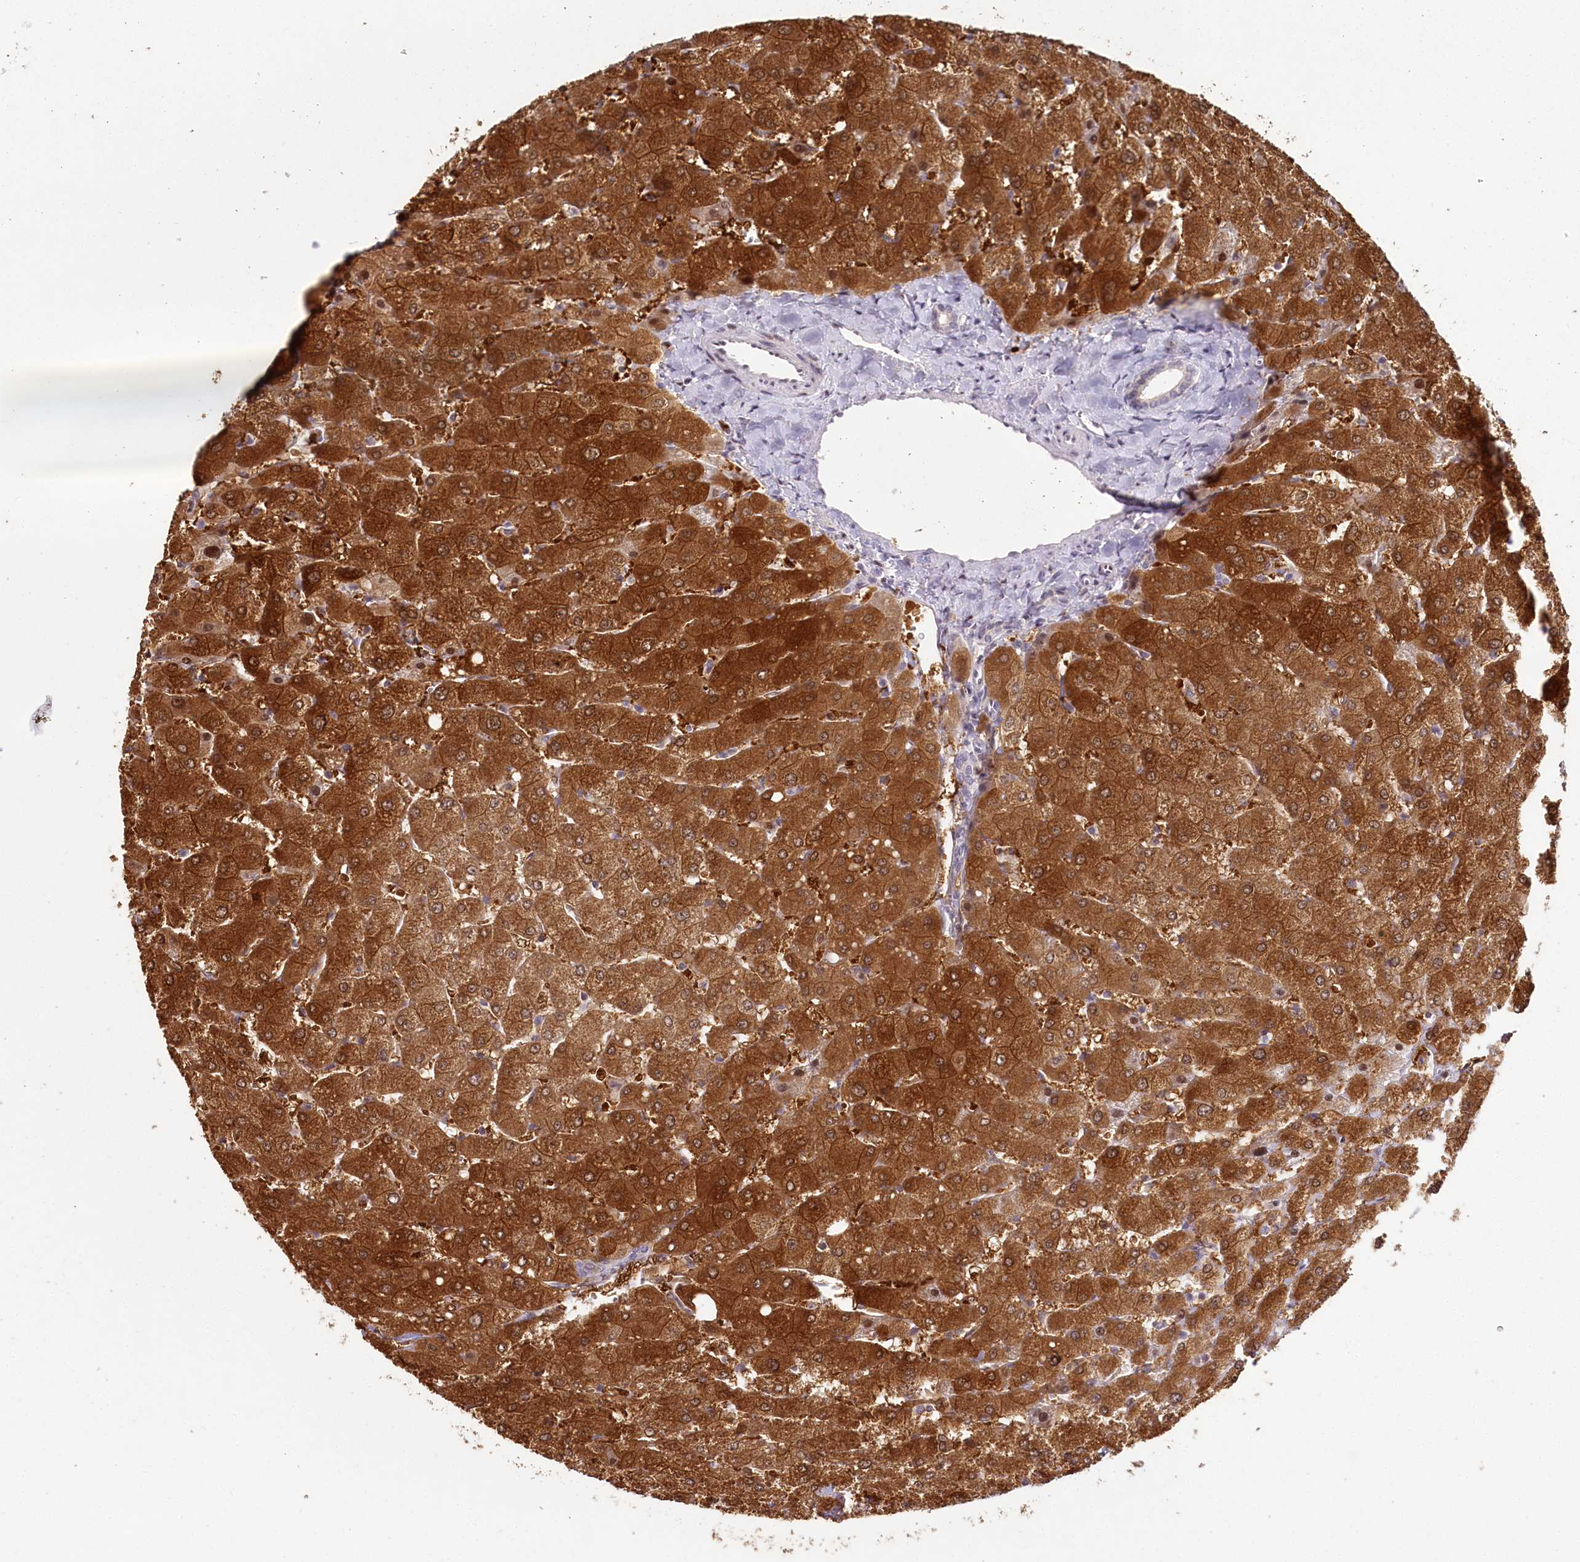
{"staining": {"intensity": "negative", "quantity": "none", "location": "none"}, "tissue": "liver", "cell_type": "Cholangiocytes", "image_type": "normal", "snomed": [{"axis": "morphology", "description": "Normal tissue, NOS"}, {"axis": "topography", "description": "Liver"}], "caption": "DAB immunohistochemical staining of normal liver demonstrates no significant staining in cholangiocytes.", "gene": "HPD", "patient": {"sex": "male", "age": 55}}